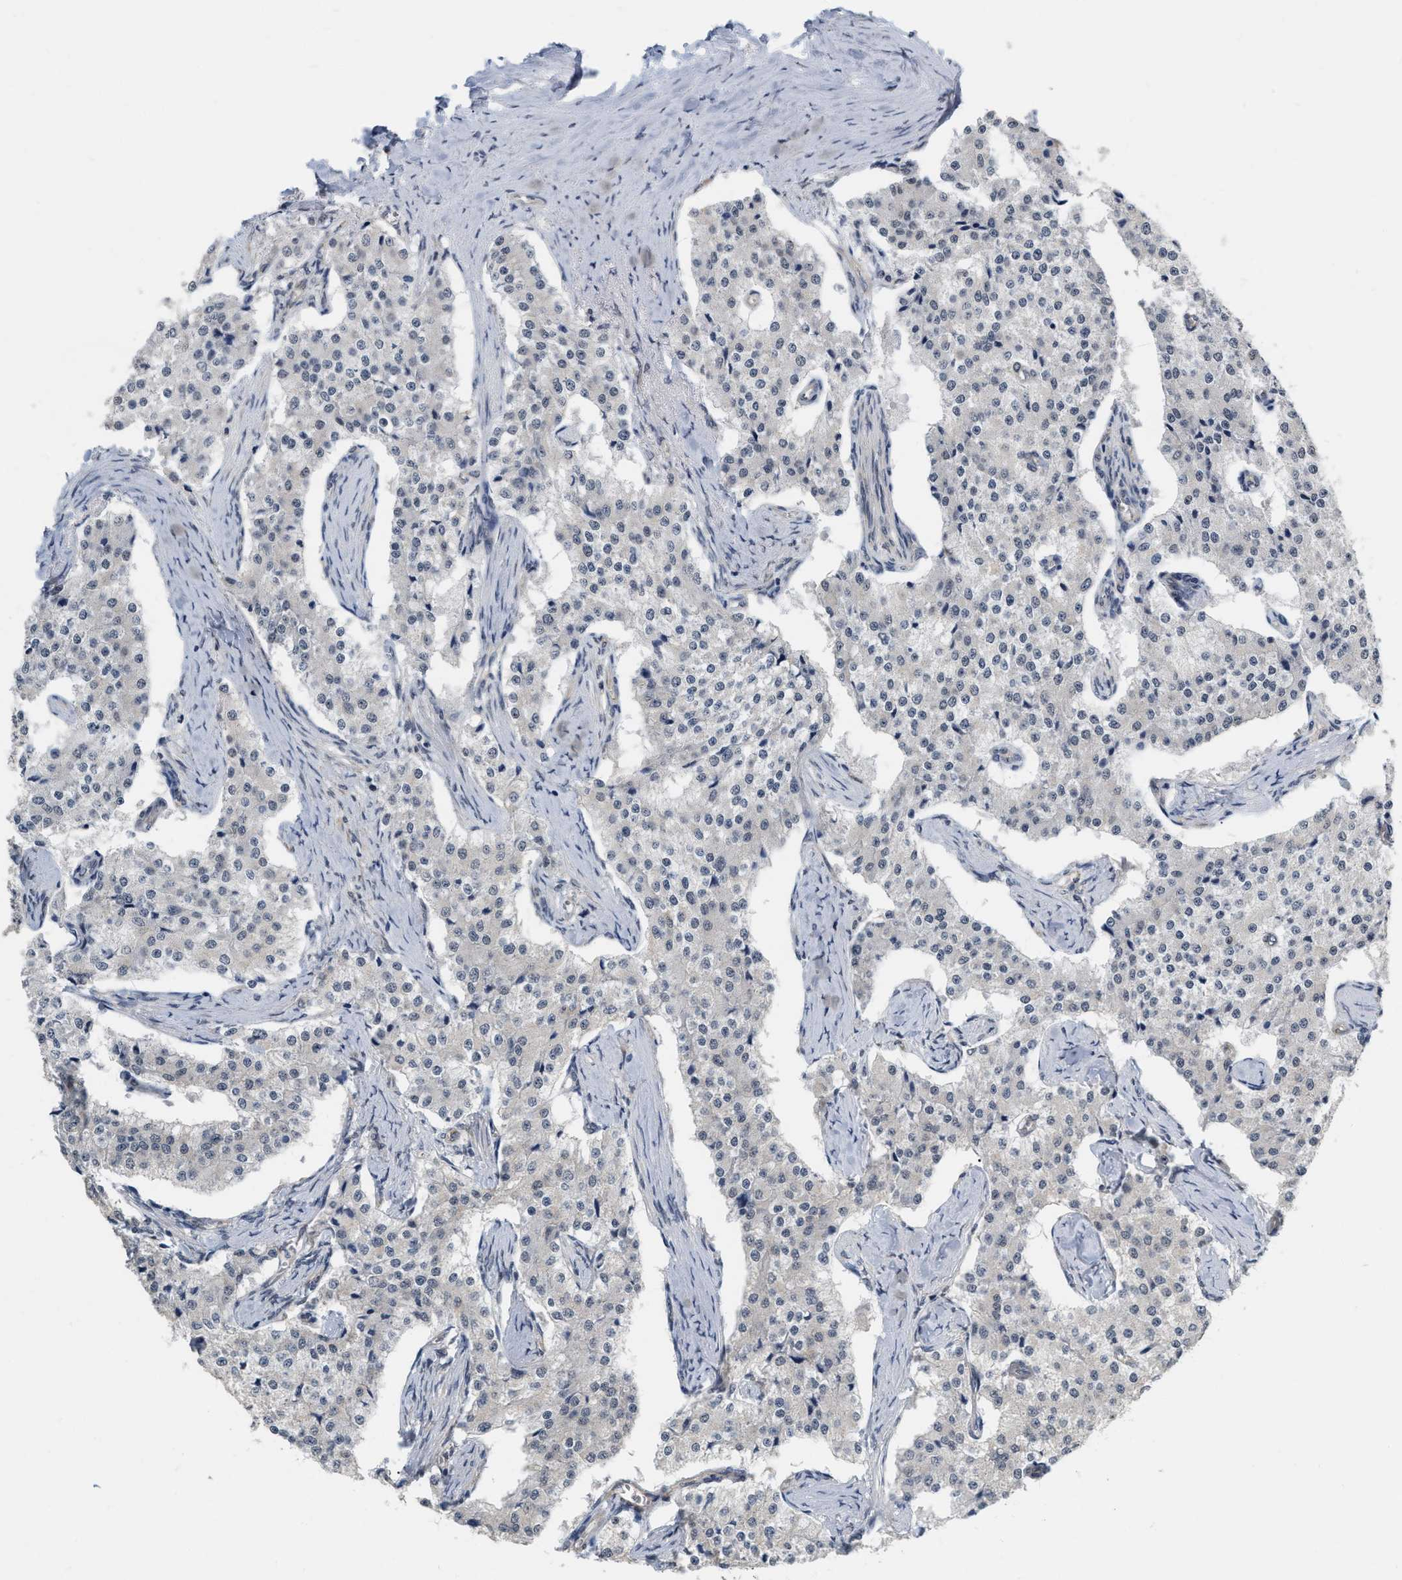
{"staining": {"intensity": "negative", "quantity": "none", "location": "none"}, "tissue": "carcinoid", "cell_type": "Tumor cells", "image_type": "cancer", "snomed": [{"axis": "morphology", "description": "Carcinoid, malignant, NOS"}, {"axis": "topography", "description": "Colon"}], "caption": "Histopathology image shows no protein expression in tumor cells of carcinoid tissue.", "gene": "RUVBL1", "patient": {"sex": "female", "age": 52}}